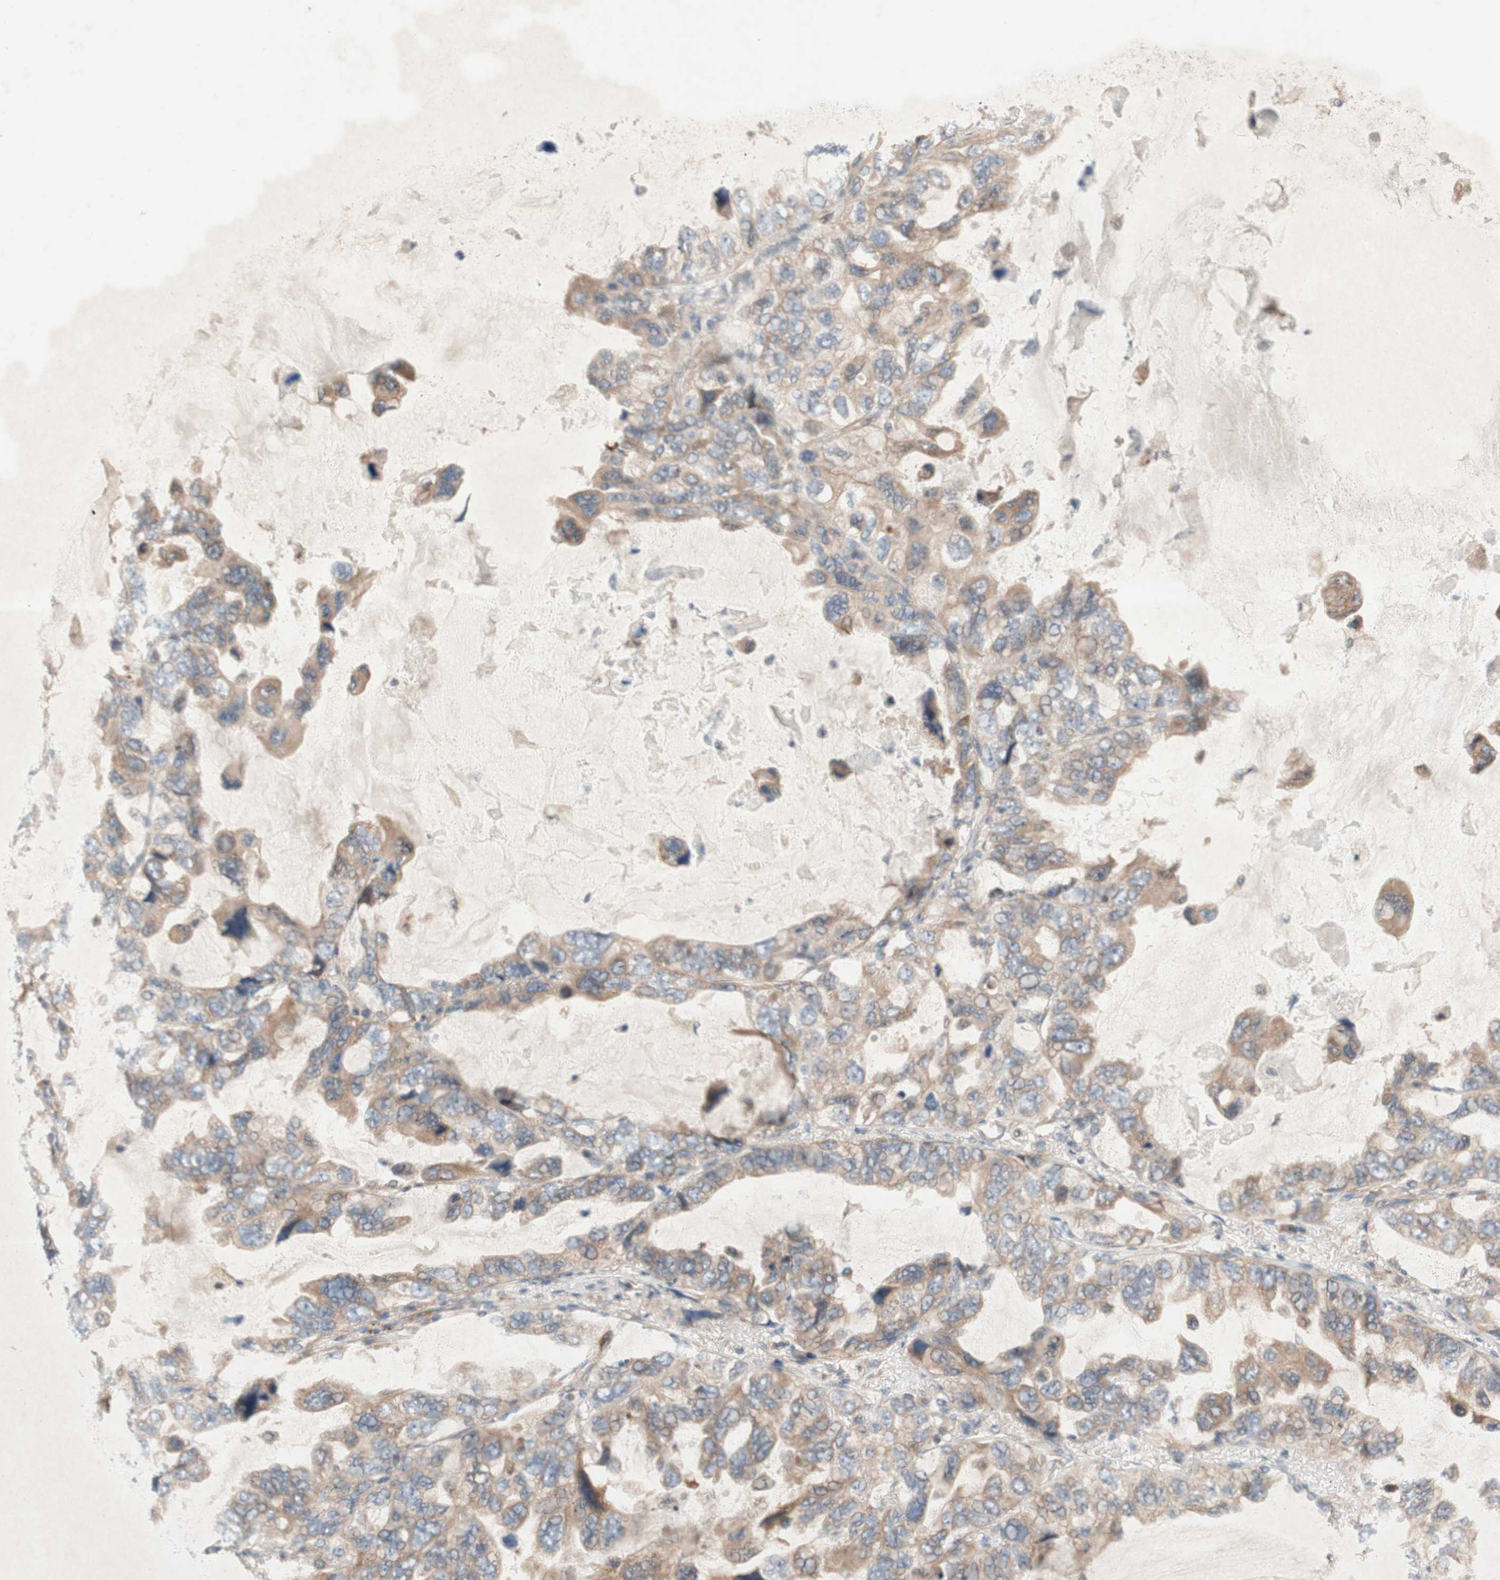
{"staining": {"intensity": "weak", "quantity": ">75%", "location": "cytoplasmic/membranous"}, "tissue": "lung cancer", "cell_type": "Tumor cells", "image_type": "cancer", "snomed": [{"axis": "morphology", "description": "Squamous cell carcinoma, NOS"}, {"axis": "topography", "description": "Lung"}], "caption": "High-magnification brightfield microscopy of lung cancer (squamous cell carcinoma) stained with DAB (brown) and counterstained with hematoxylin (blue). tumor cells exhibit weak cytoplasmic/membranous positivity is seen in approximately>75% of cells.", "gene": "SOCS2", "patient": {"sex": "female", "age": 73}}